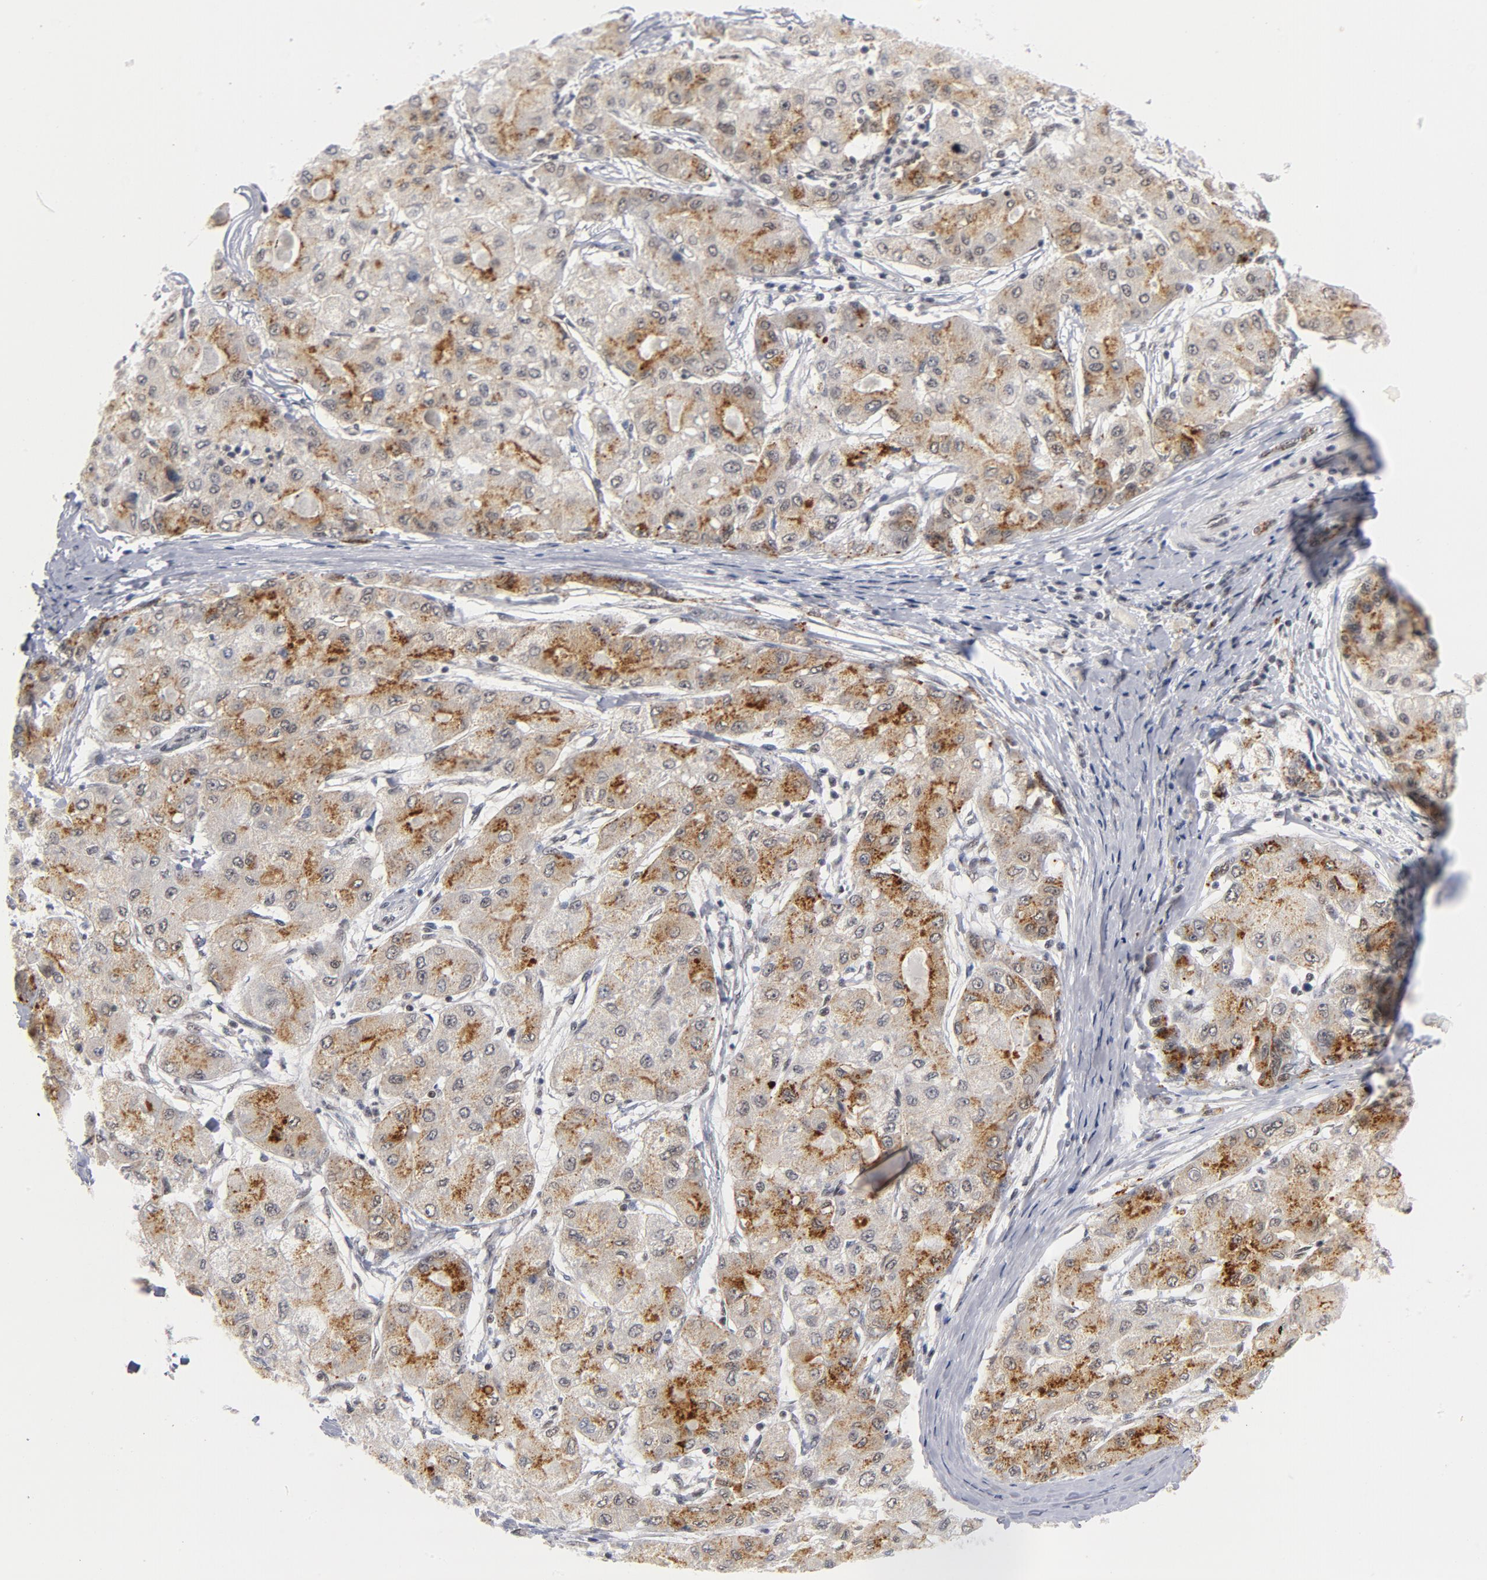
{"staining": {"intensity": "strong", "quantity": "25%-75%", "location": "cytoplasmic/membranous"}, "tissue": "liver cancer", "cell_type": "Tumor cells", "image_type": "cancer", "snomed": [{"axis": "morphology", "description": "Carcinoma, Hepatocellular, NOS"}, {"axis": "topography", "description": "Liver"}], "caption": "High-magnification brightfield microscopy of liver cancer (hepatocellular carcinoma) stained with DAB (brown) and counterstained with hematoxylin (blue). tumor cells exhibit strong cytoplasmic/membranous positivity is seen in about25%-75% of cells.", "gene": "BAP1", "patient": {"sex": "male", "age": 80}}